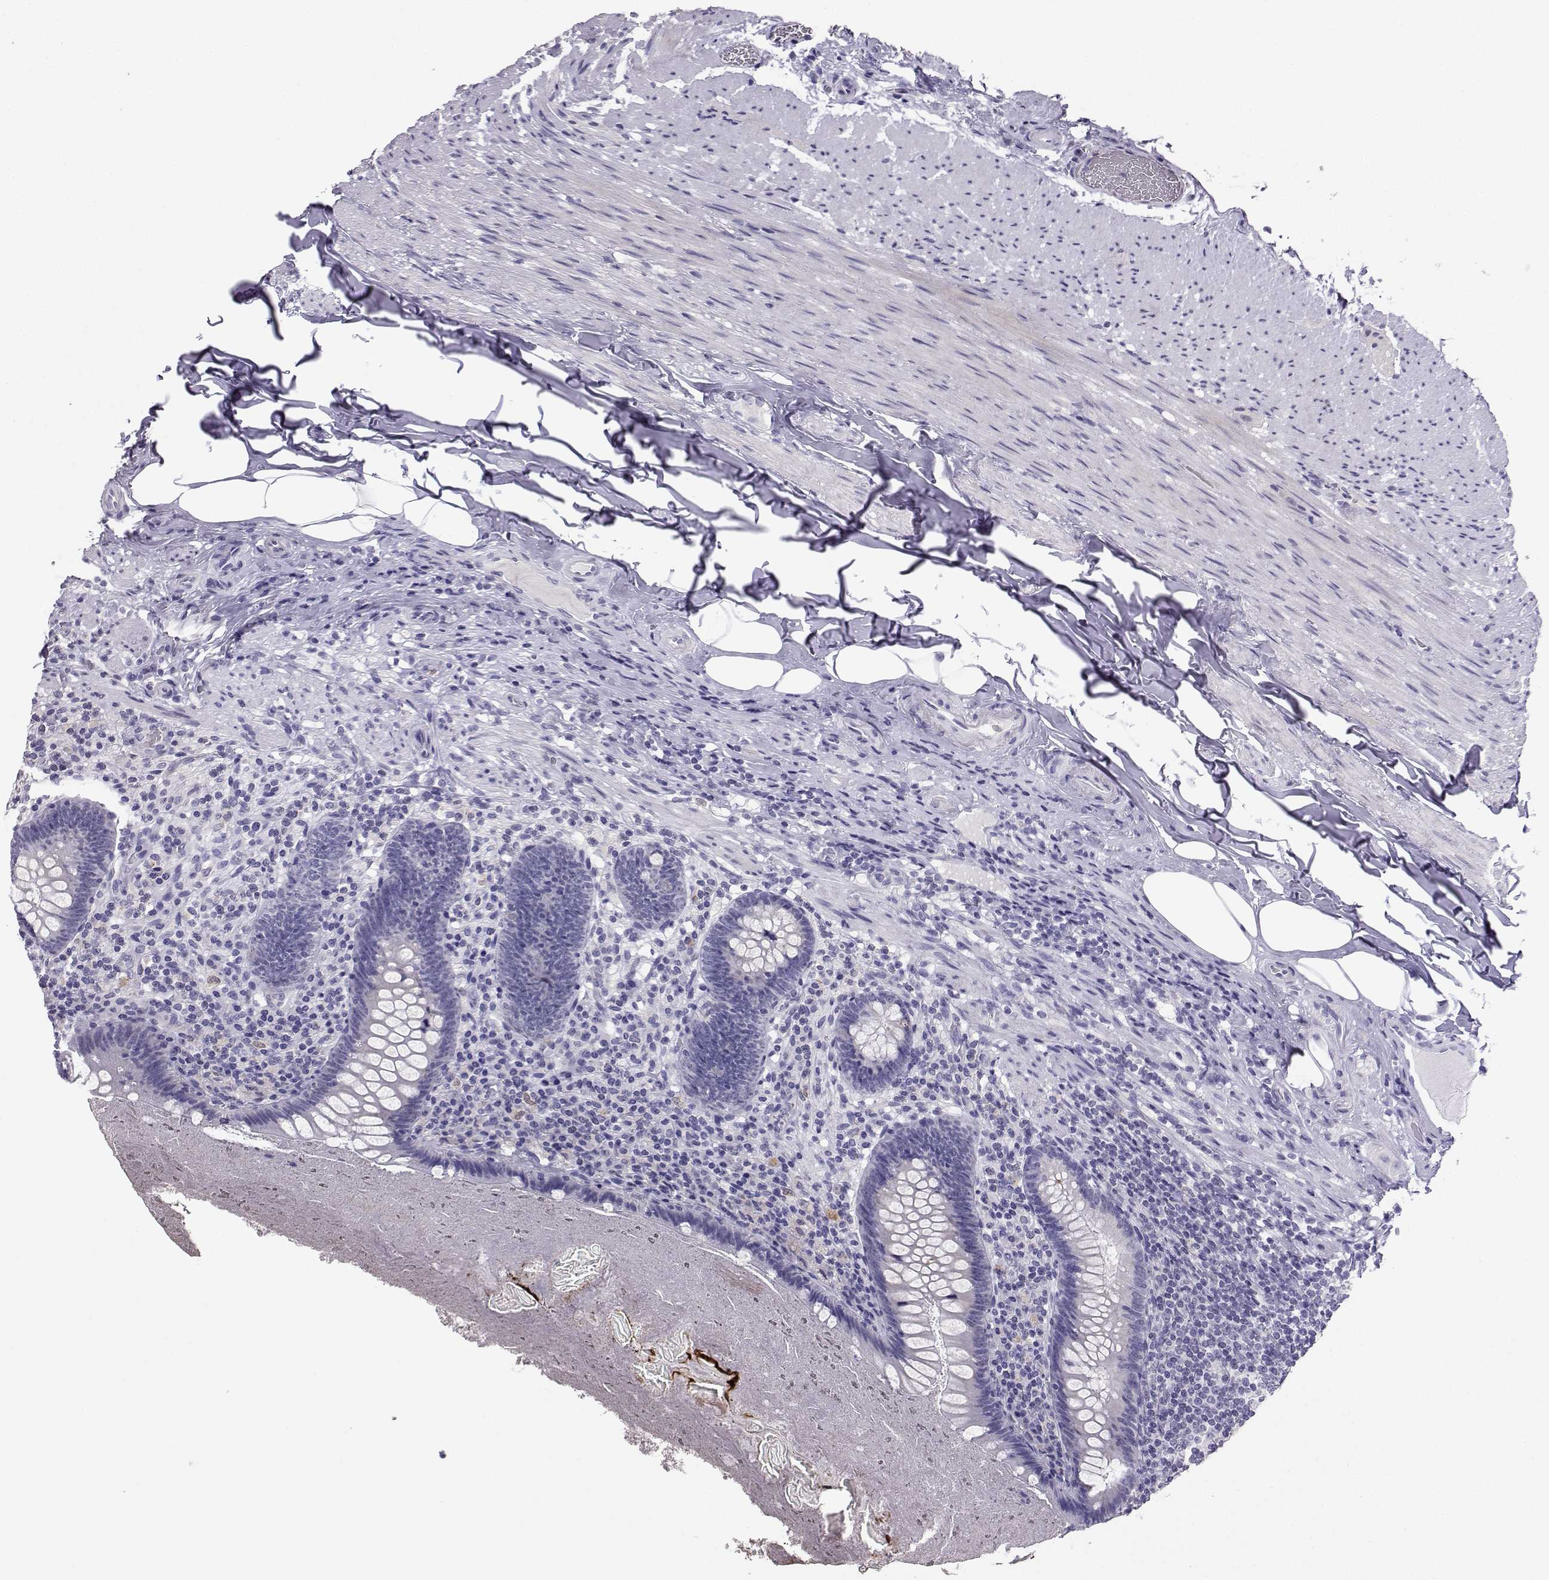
{"staining": {"intensity": "negative", "quantity": "none", "location": "none"}, "tissue": "appendix", "cell_type": "Glandular cells", "image_type": "normal", "snomed": [{"axis": "morphology", "description": "Normal tissue, NOS"}, {"axis": "topography", "description": "Appendix"}], "caption": "Immunohistochemistry (IHC) image of unremarkable human appendix stained for a protein (brown), which demonstrates no positivity in glandular cells. The staining is performed using DAB brown chromogen with nuclei counter-stained in using hematoxylin.", "gene": "TBR1", "patient": {"sex": "male", "age": 47}}